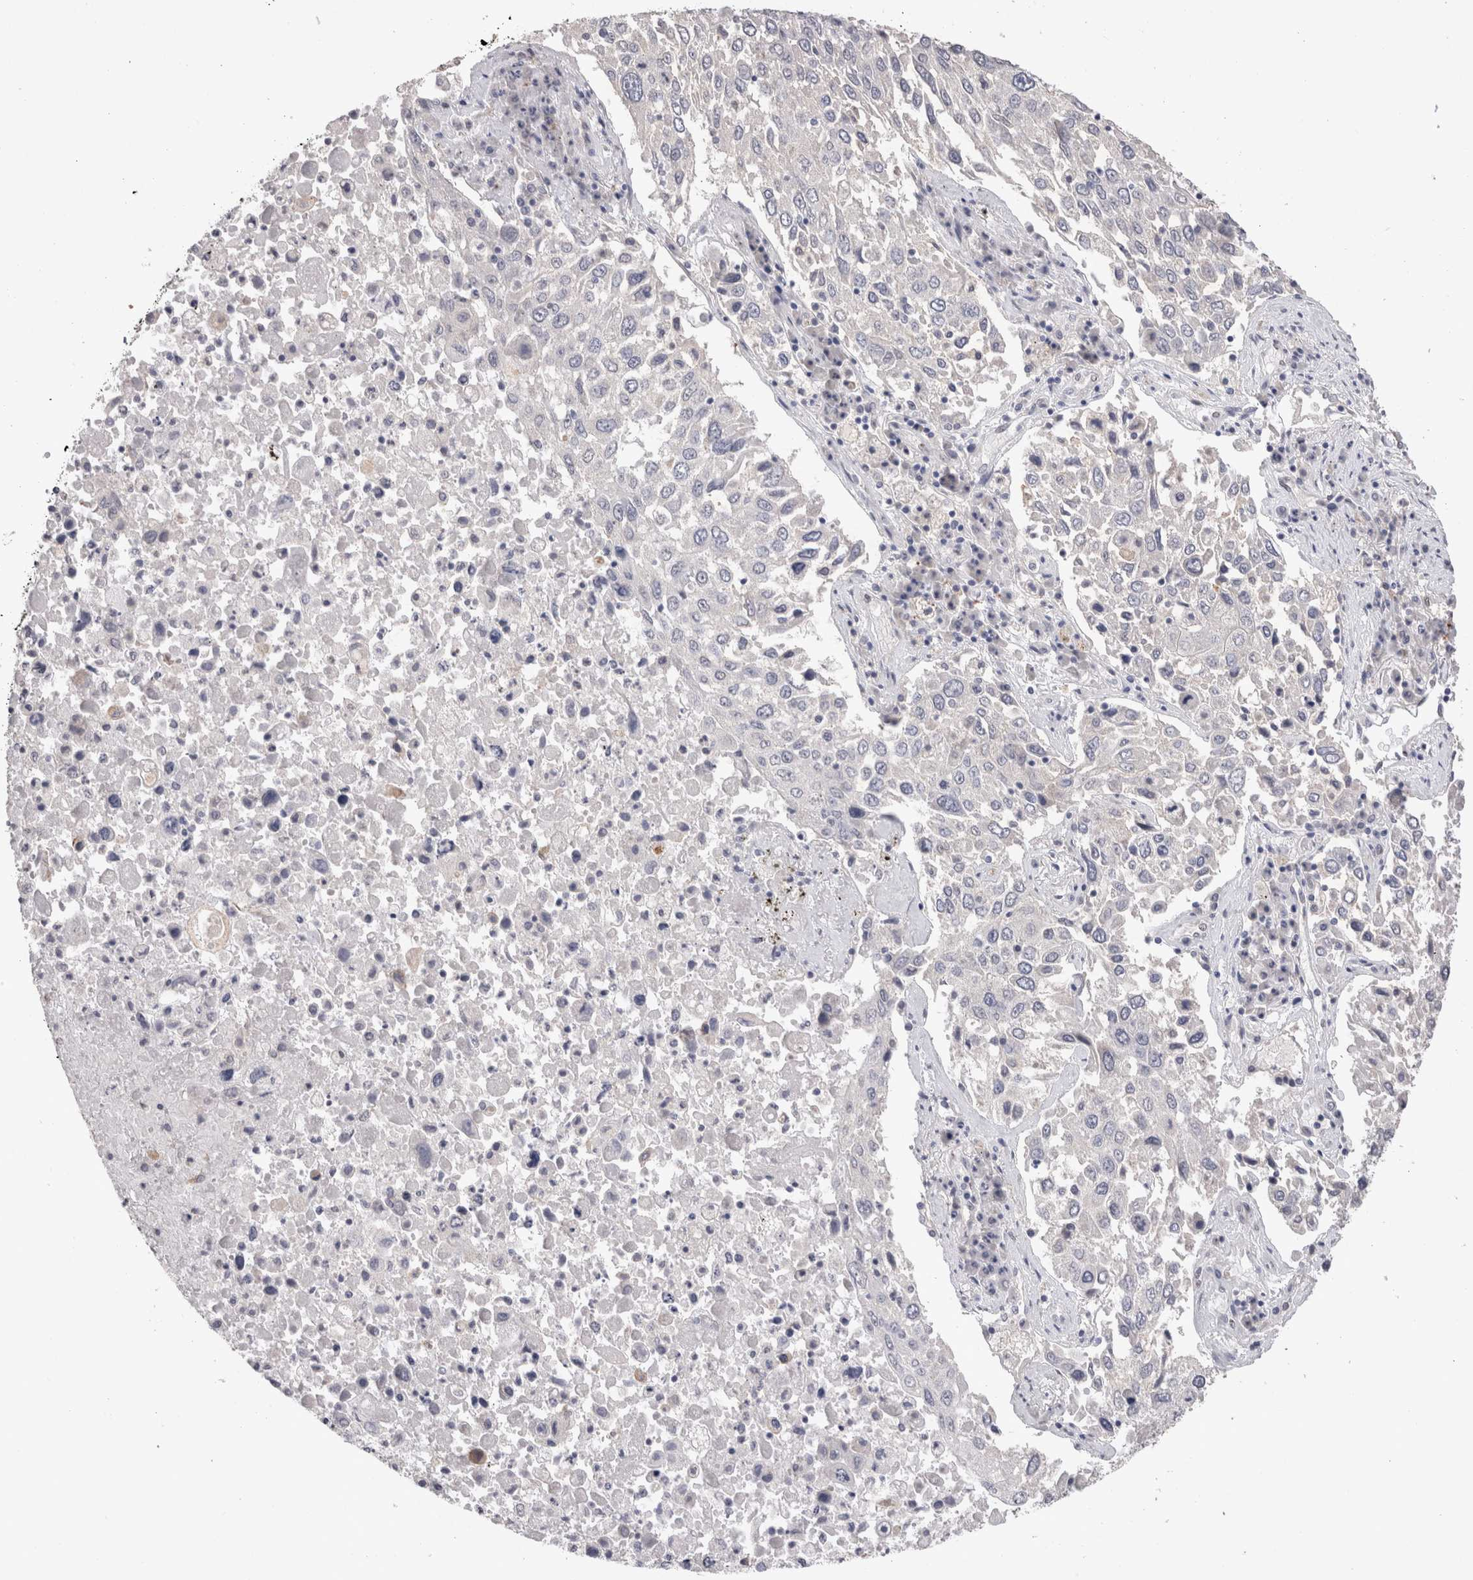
{"staining": {"intensity": "negative", "quantity": "none", "location": "none"}, "tissue": "lung cancer", "cell_type": "Tumor cells", "image_type": "cancer", "snomed": [{"axis": "morphology", "description": "Squamous cell carcinoma, NOS"}, {"axis": "topography", "description": "Lung"}], "caption": "This is an IHC photomicrograph of lung cancer. There is no expression in tumor cells.", "gene": "CDH6", "patient": {"sex": "male", "age": 65}}